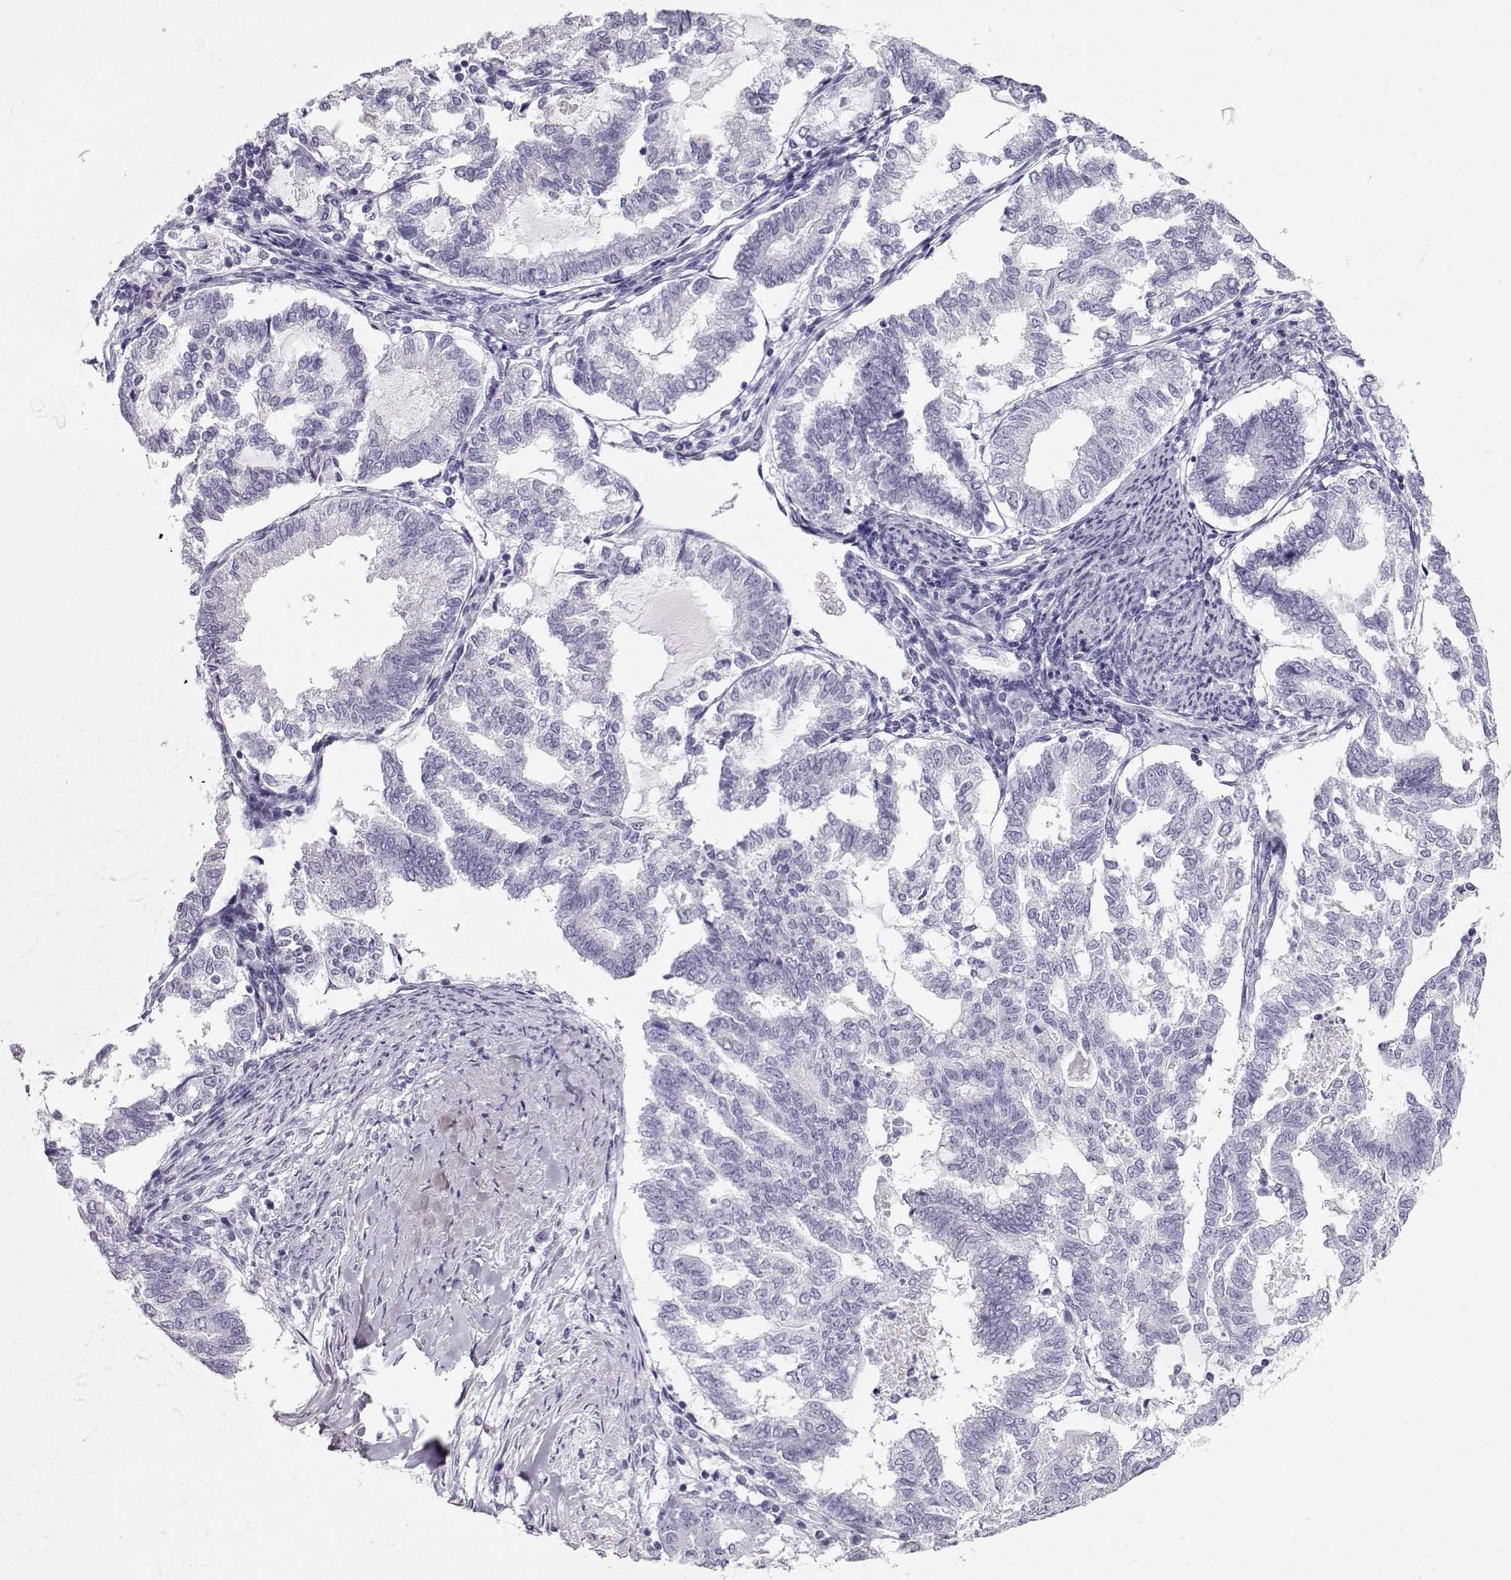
{"staining": {"intensity": "negative", "quantity": "none", "location": "none"}, "tissue": "endometrial cancer", "cell_type": "Tumor cells", "image_type": "cancer", "snomed": [{"axis": "morphology", "description": "Adenocarcinoma, NOS"}, {"axis": "topography", "description": "Endometrium"}], "caption": "There is no significant staining in tumor cells of adenocarcinoma (endometrial). (DAB immunohistochemistry visualized using brightfield microscopy, high magnification).", "gene": "ACTN2", "patient": {"sex": "female", "age": 79}}